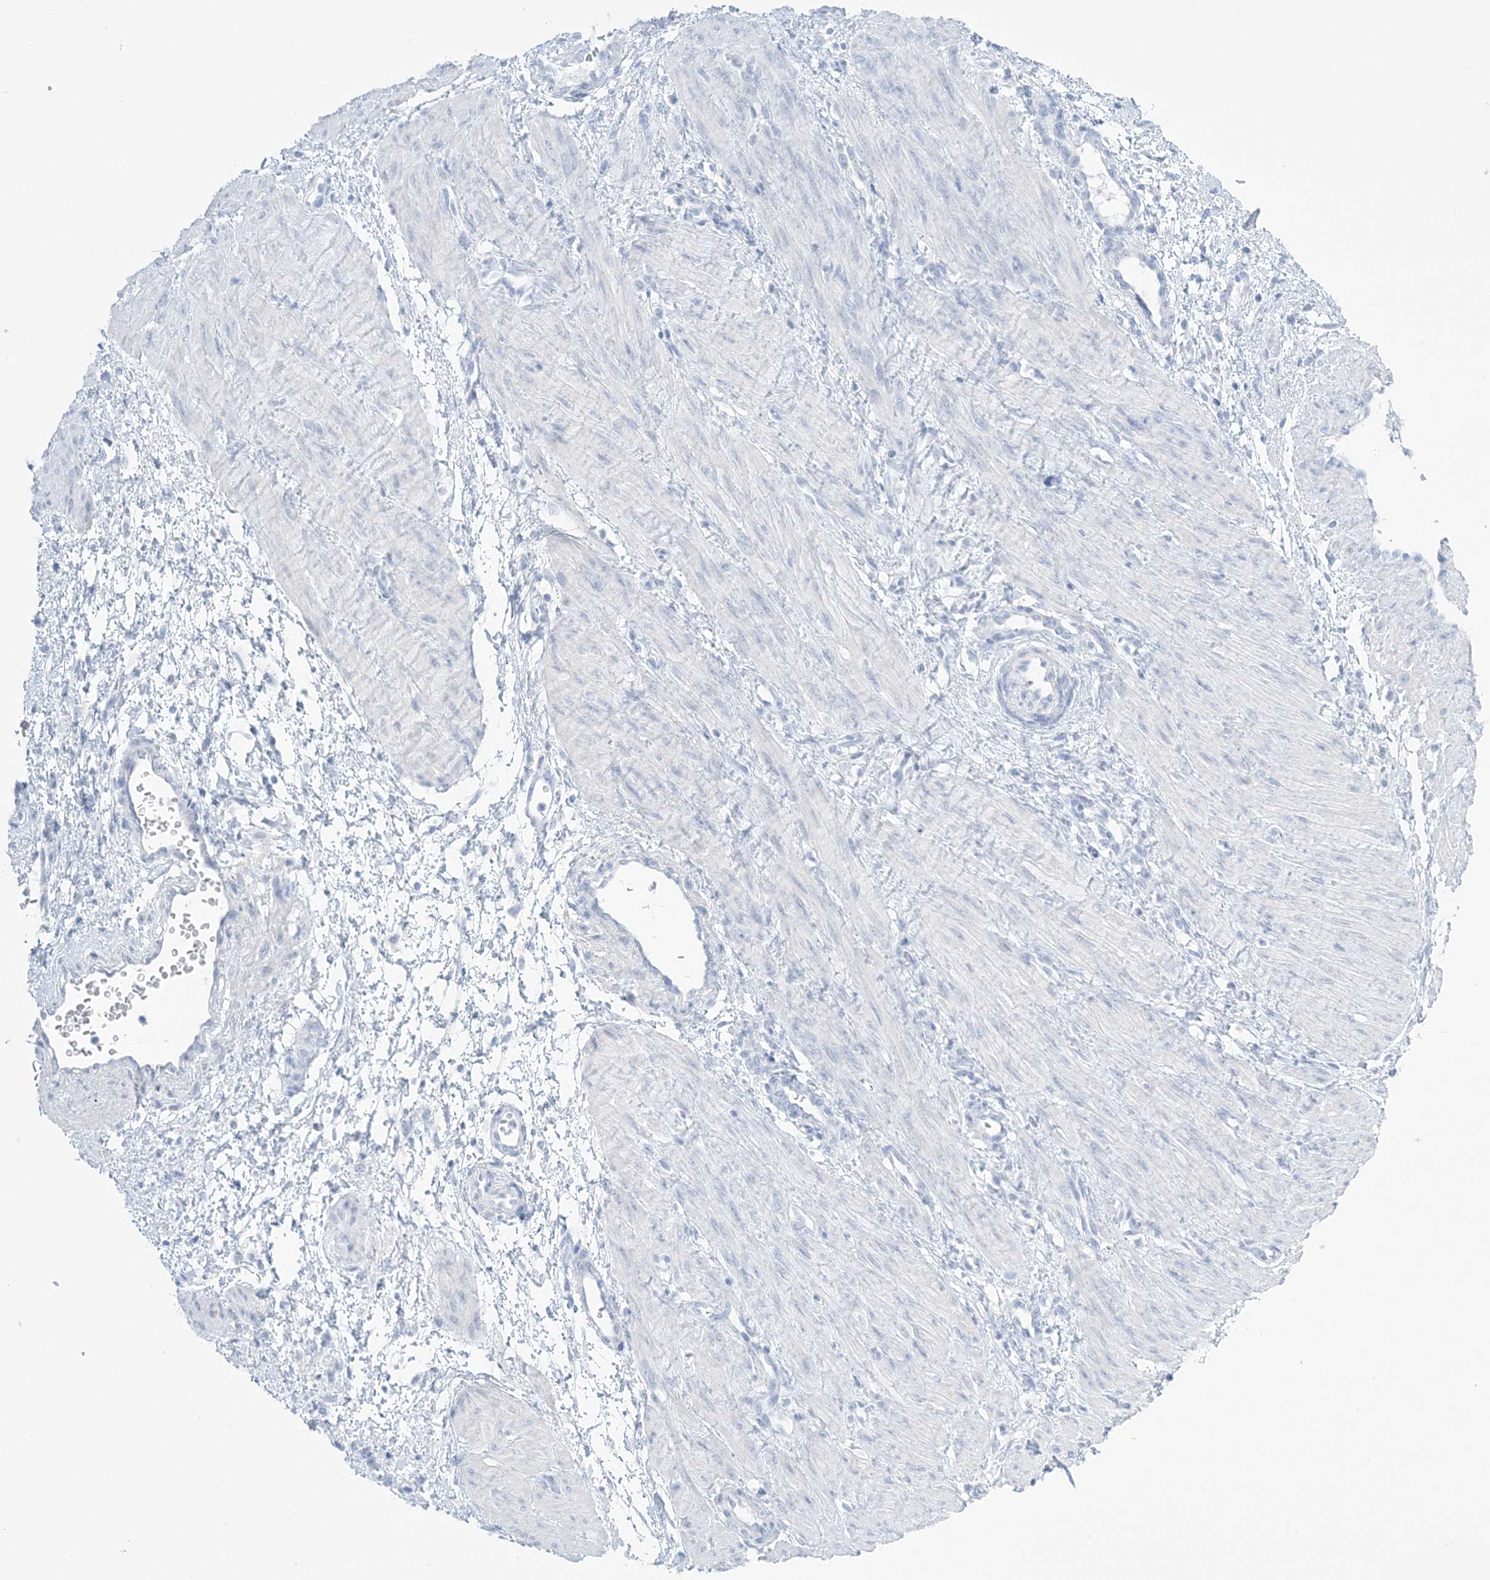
{"staining": {"intensity": "negative", "quantity": "none", "location": "none"}, "tissue": "smooth muscle", "cell_type": "Smooth muscle cells", "image_type": "normal", "snomed": [{"axis": "morphology", "description": "Normal tissue, NOS"}, {"axis": "topography", "description": "Endometrium"}], "caption": "This histopathology image is of normal smooth muscle stained with immunohistochemistry (IHC) to label a protein in brown with the nuclei are counter-stained blue. There is no expression in smooth muscle cells. (DAB IHC with hematoxylin counter stain).", "gene": "AGXT", "patient": {"sex": "female", "age": 33}}